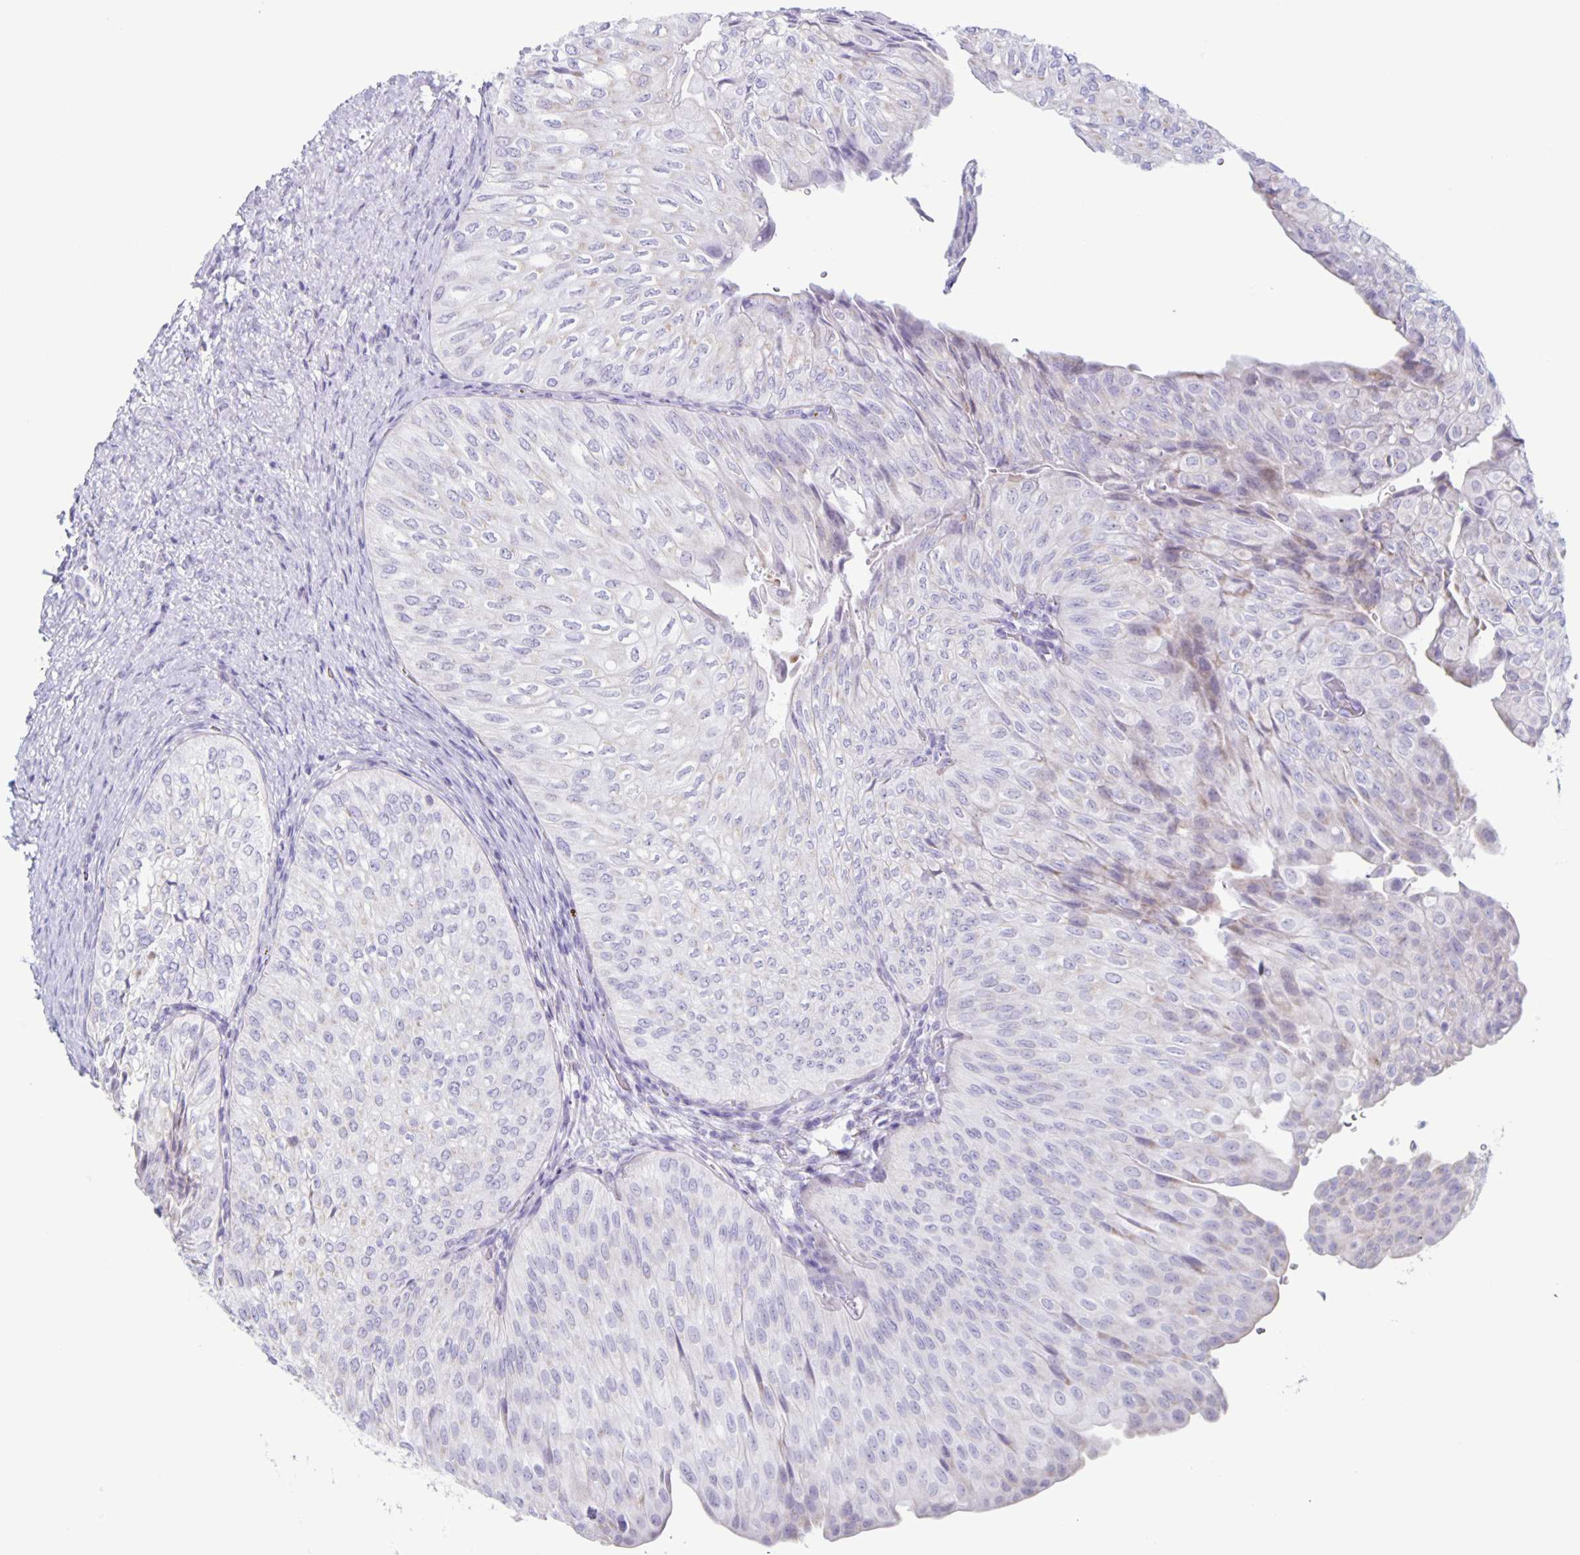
{"staining": {"intensity": "negative", "quantity": "none", "location": "none"}, "tissue": "urothelial cancer", "cell_type": "Tumor cells", "image_type": "cancer", "snomed": [{"axis": "morphology", "description": "Urothelial carcinoma, NOS"}, {"axis": "topography", "description": "Urinary bladder"}], "caption": "Immunohistochemistry (IHC) photomicrograph of human transitional cell carcinoma stained for a protein (brown), which reveals no staining in tumor cells. (IHC, brightfield microscopy, high magnification).", "gene": "CT45A5", "patient": {"sex": "male", "age": 62}}